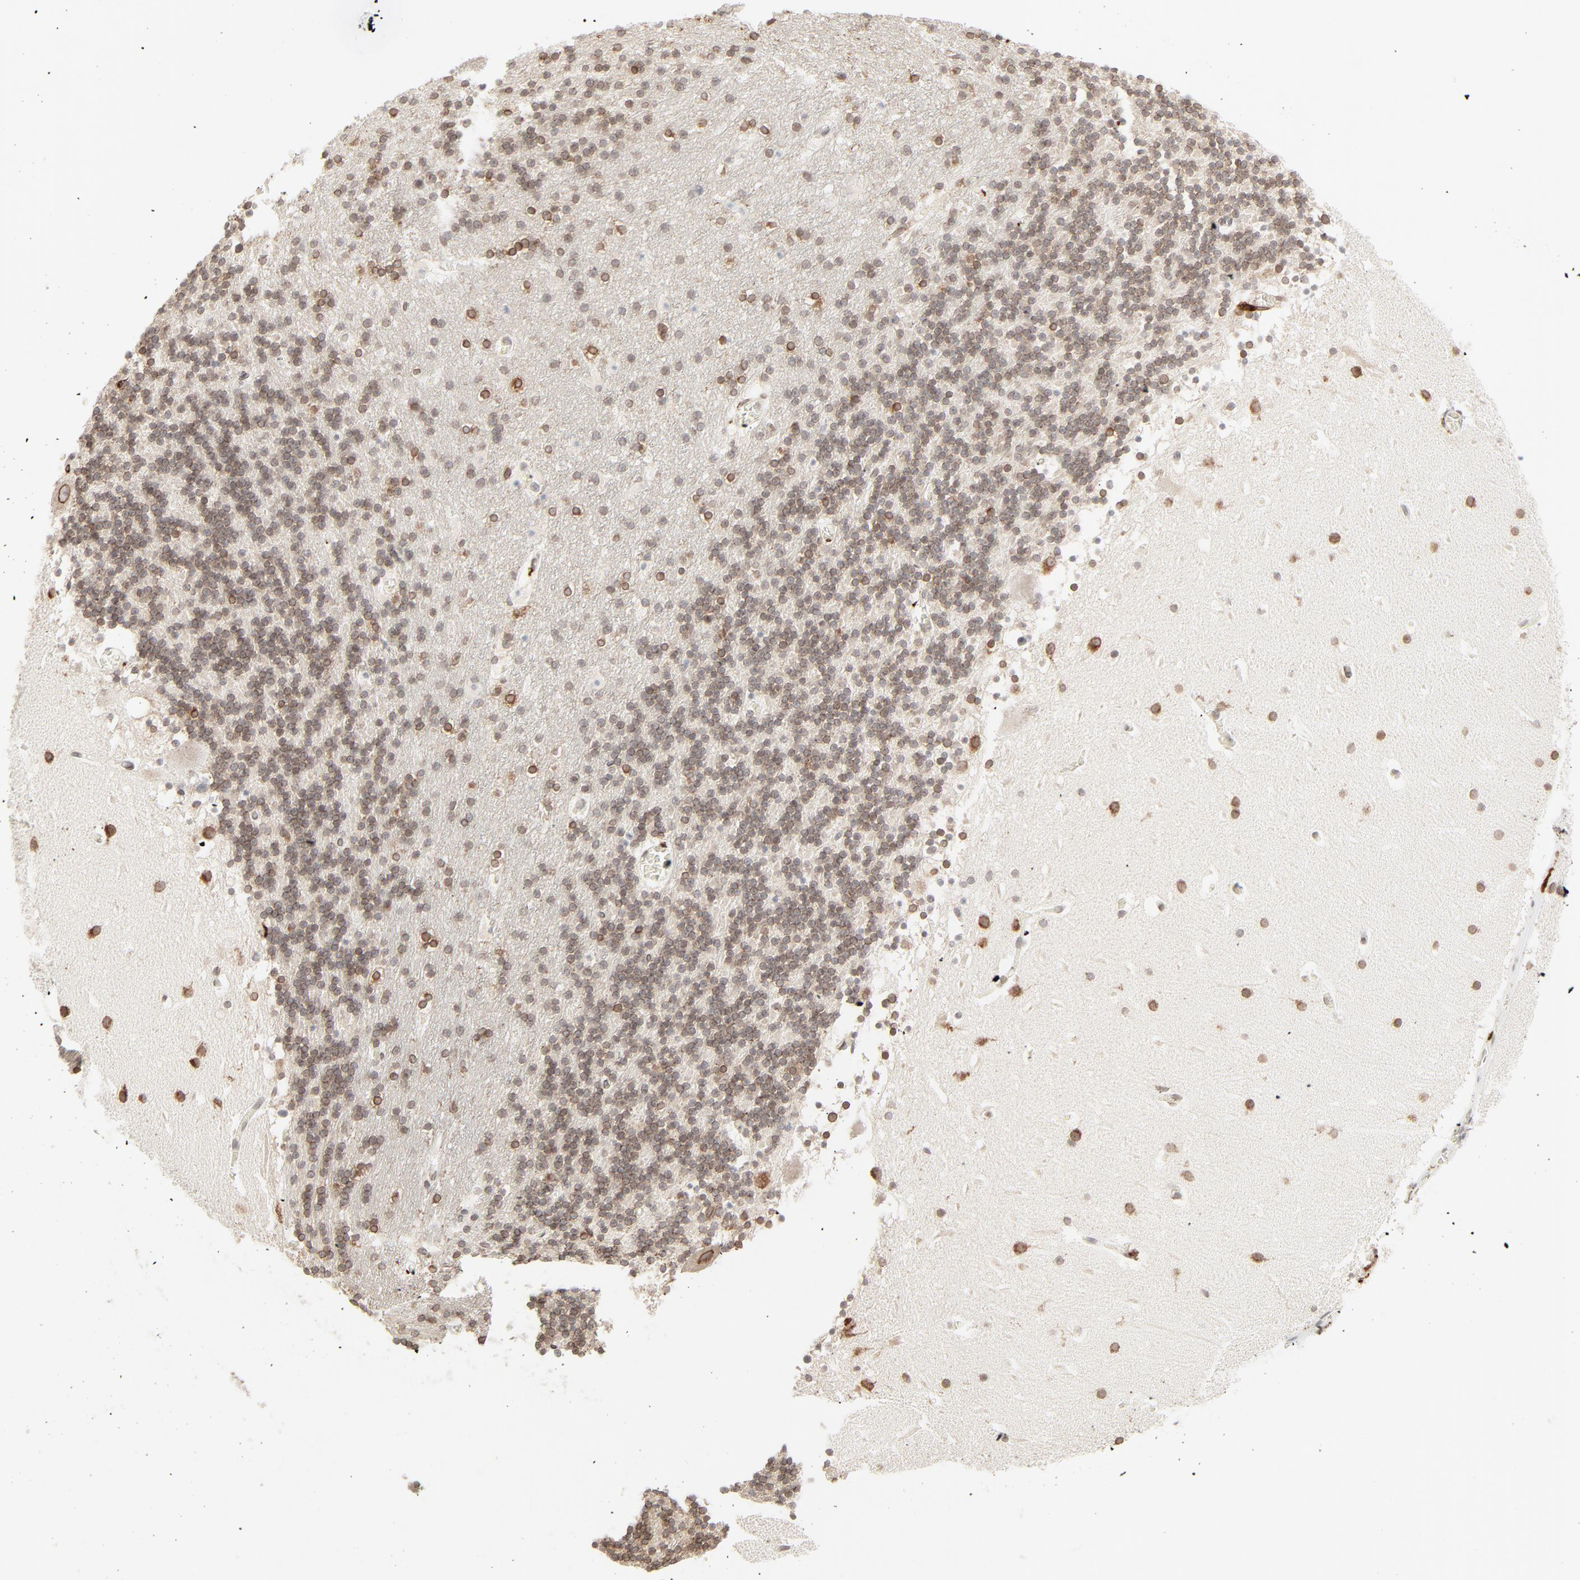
{"staining": {"intensity": "moderate", "quantity": ">75%", "location": "cytoplasmic/membranous,nuclear"}, "tissue": "cerebellum", "cell_type": "Cells in granular layer", "image_type": "normal", "snomed": [{"axis": "morphology", "description": "Normal tissue, NOS"}, {"axis": "topography", "description": "Cerebellum"}], "caption": "Immunohistochemical staining of benign cerebellum shows >75% levels of moderate cytoplasmic/membranous,nuclear protein staining in about >75% of cells in granular layer. (Brightfield microscopy of DAB IHC at high magnification).", "gene": "MAD1L1", "patient": {"sex": "male", "age": 45}}